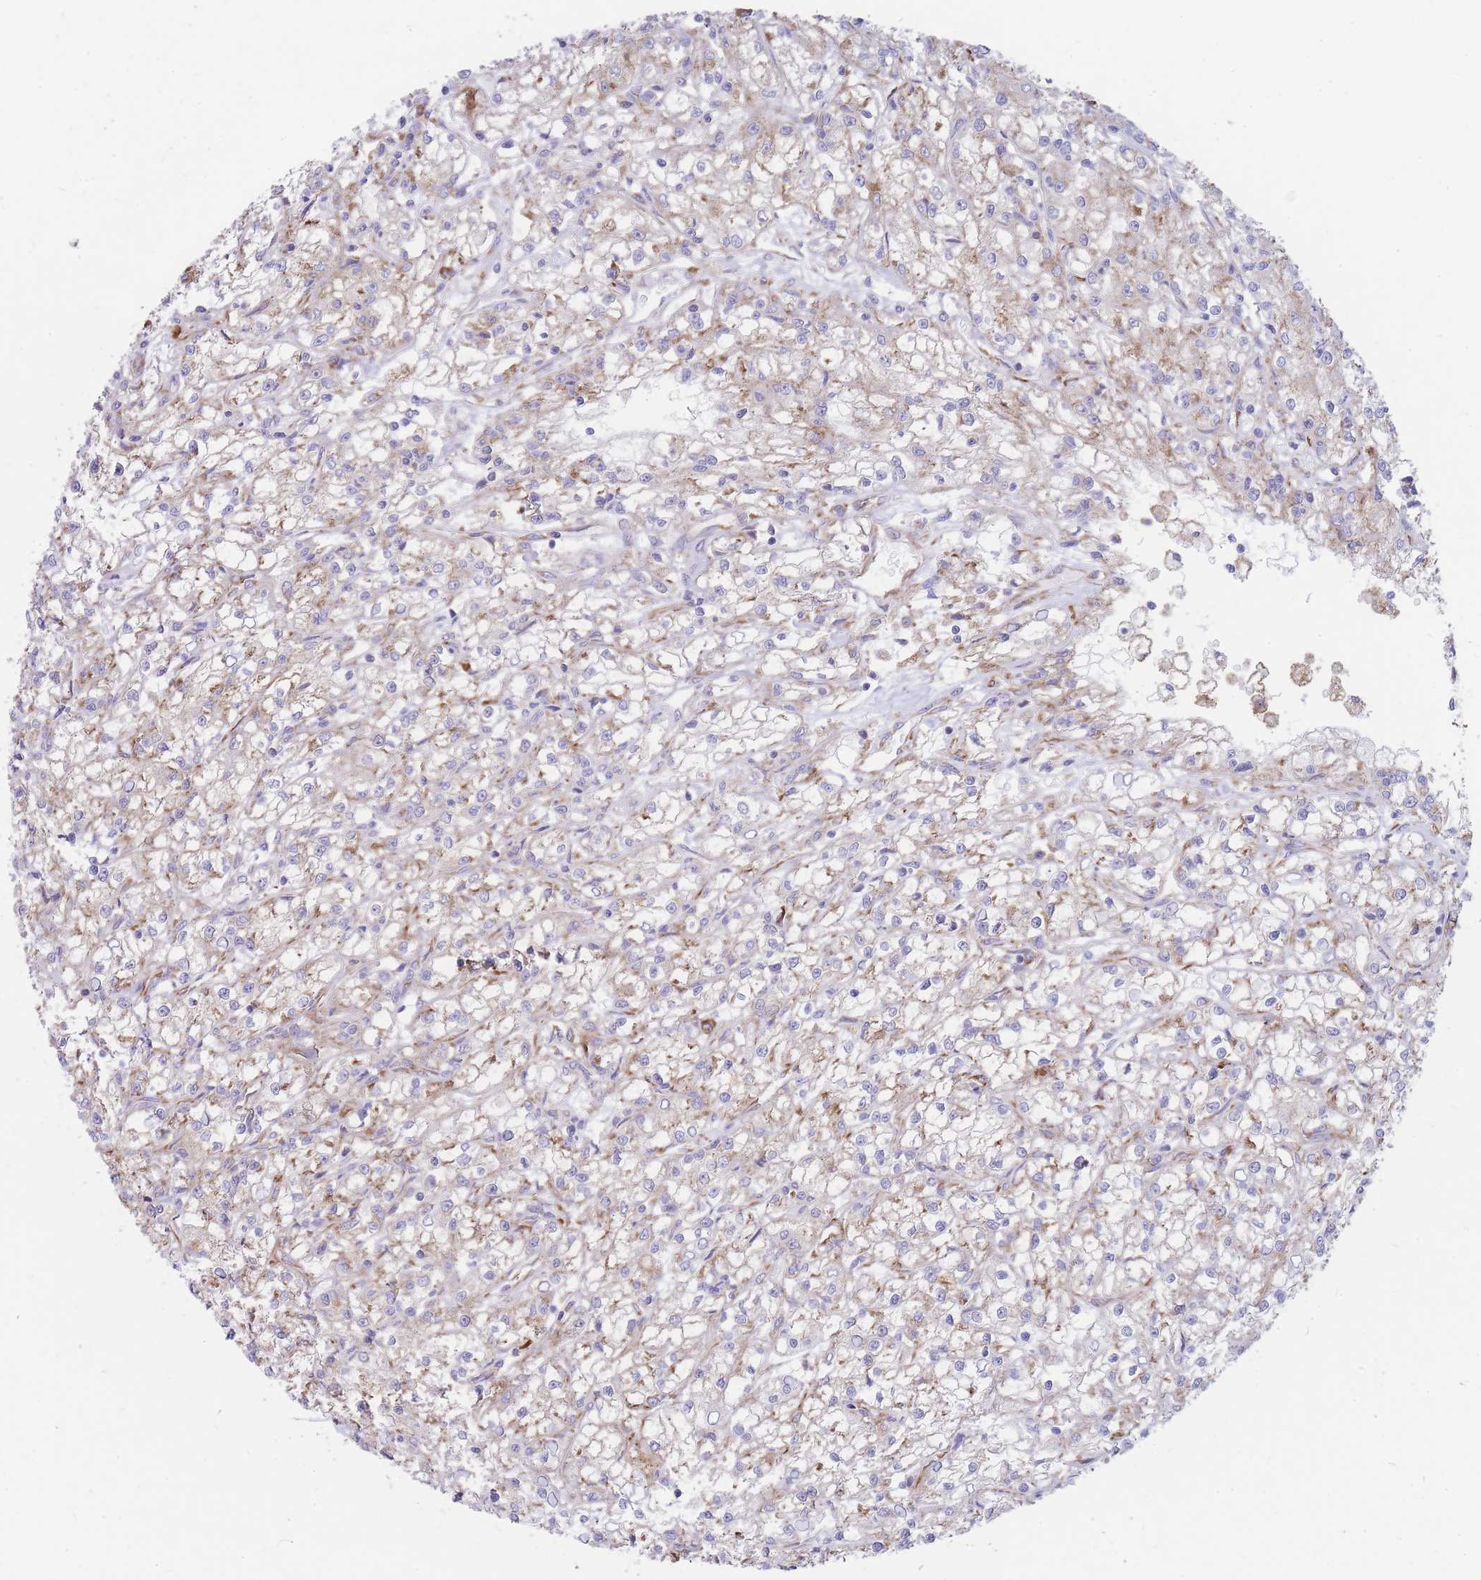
{"staining": {"intensity": "weak", "quantity": "25%-75%", "location": "cytoplasmic/membranous"}, "tissue": "renal cancer", "cell_type": "Tumor cells", "image_type": "cancer", "snomed": [{"axis": "morphology", "description": "Adenocarcinoma, NOS"}, {"axis": "topography", "description": "Kidney"}], "caption": "IHC (DAB (3,3'-diaminobenzidine)) staining of renal adenocarcinoma shows weak cytoplasmic/membranous protein expression in about 25%-75% of tumor cells.", "gene": "RPL8", "patient": {"sex": "female", "age": 59}}